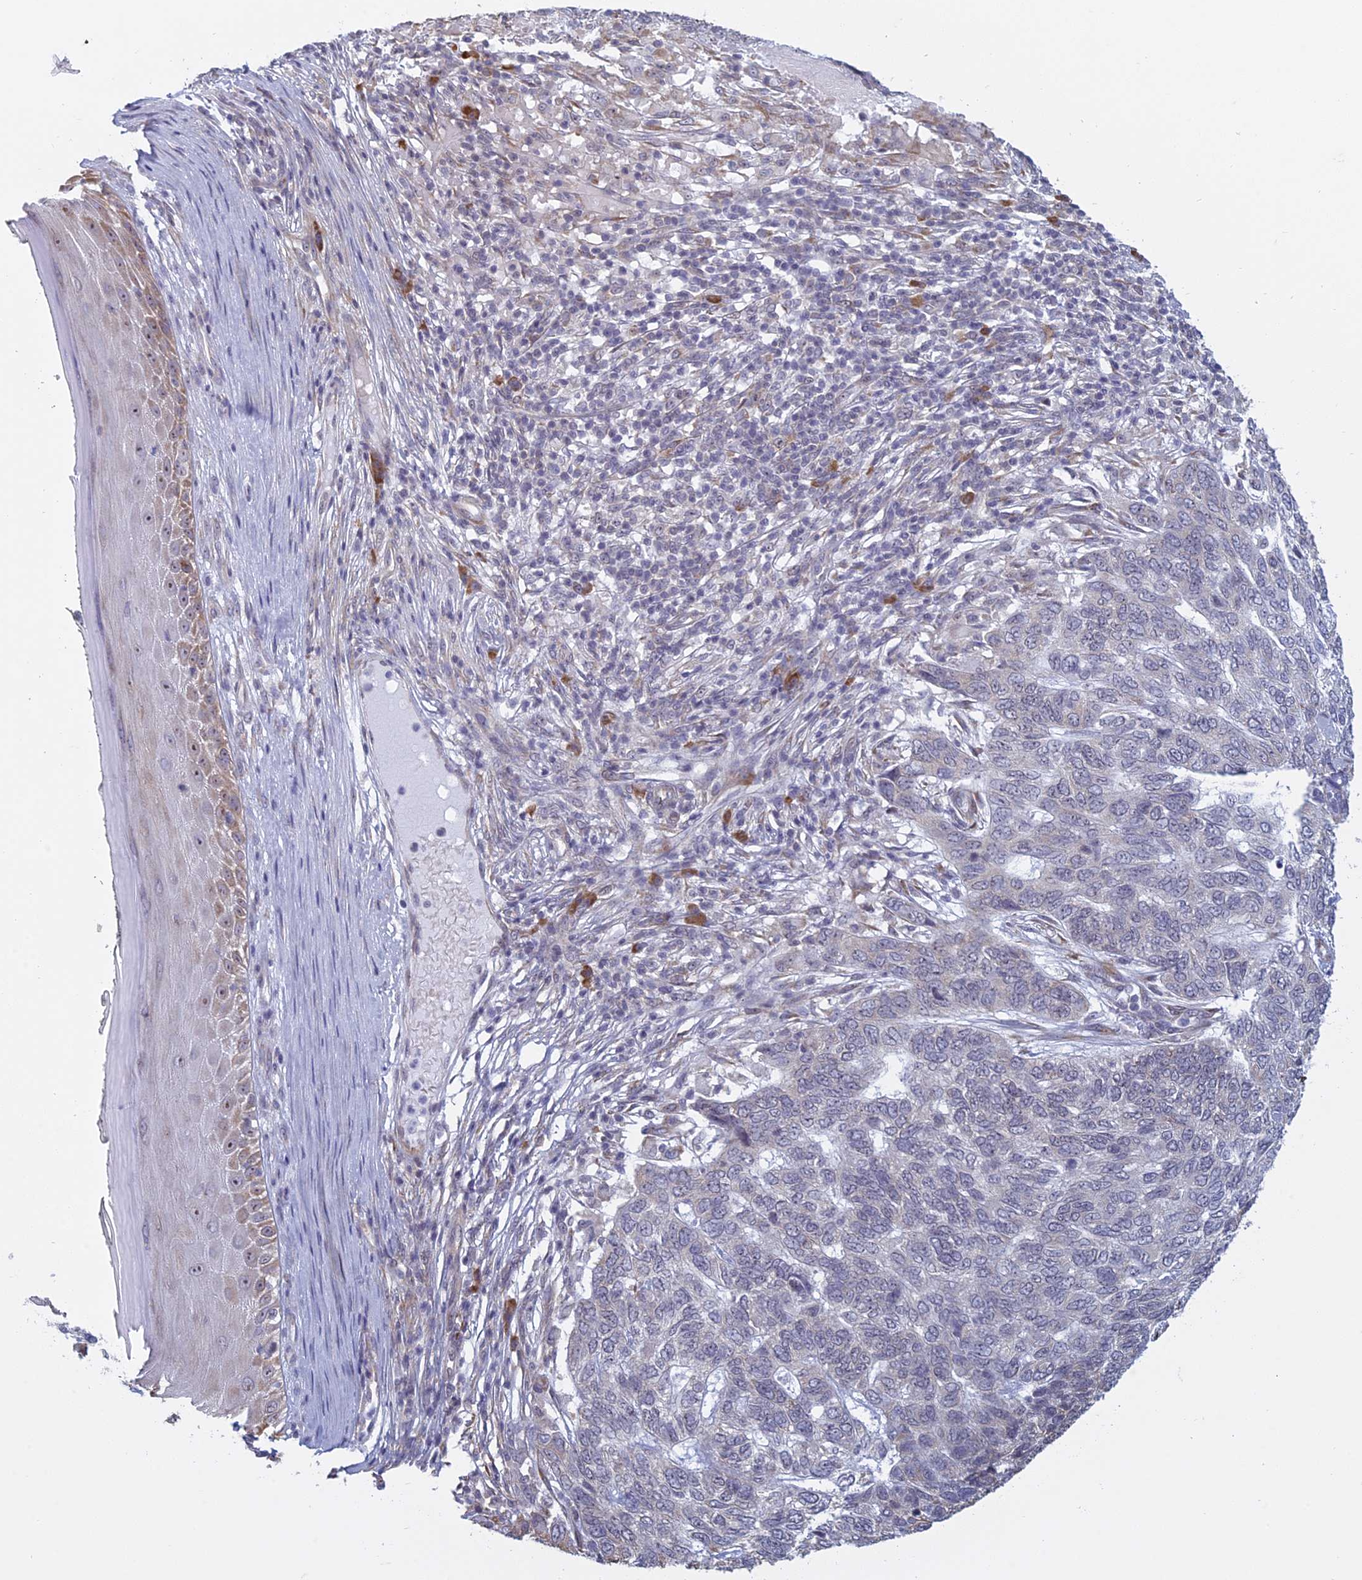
{"staining": {"intensity": "negative", "quantity": "none", "location": "none"}, "tissue": "skin cancer", "cell_type": "Tumor cells", "image_type": "cancer", "snomed": [{"axis": "morphology", "description": "Basal cell carcinoma"}, {"axis": "topography", "description": "Skin"}], "caption": "Immunohistochemical staining of human skin cancer (basal cell carcinoma) shows no significant staining in tumor cells.", "gene": "RPS19BP1", "patient": {"sex": "female", "age": 65}}